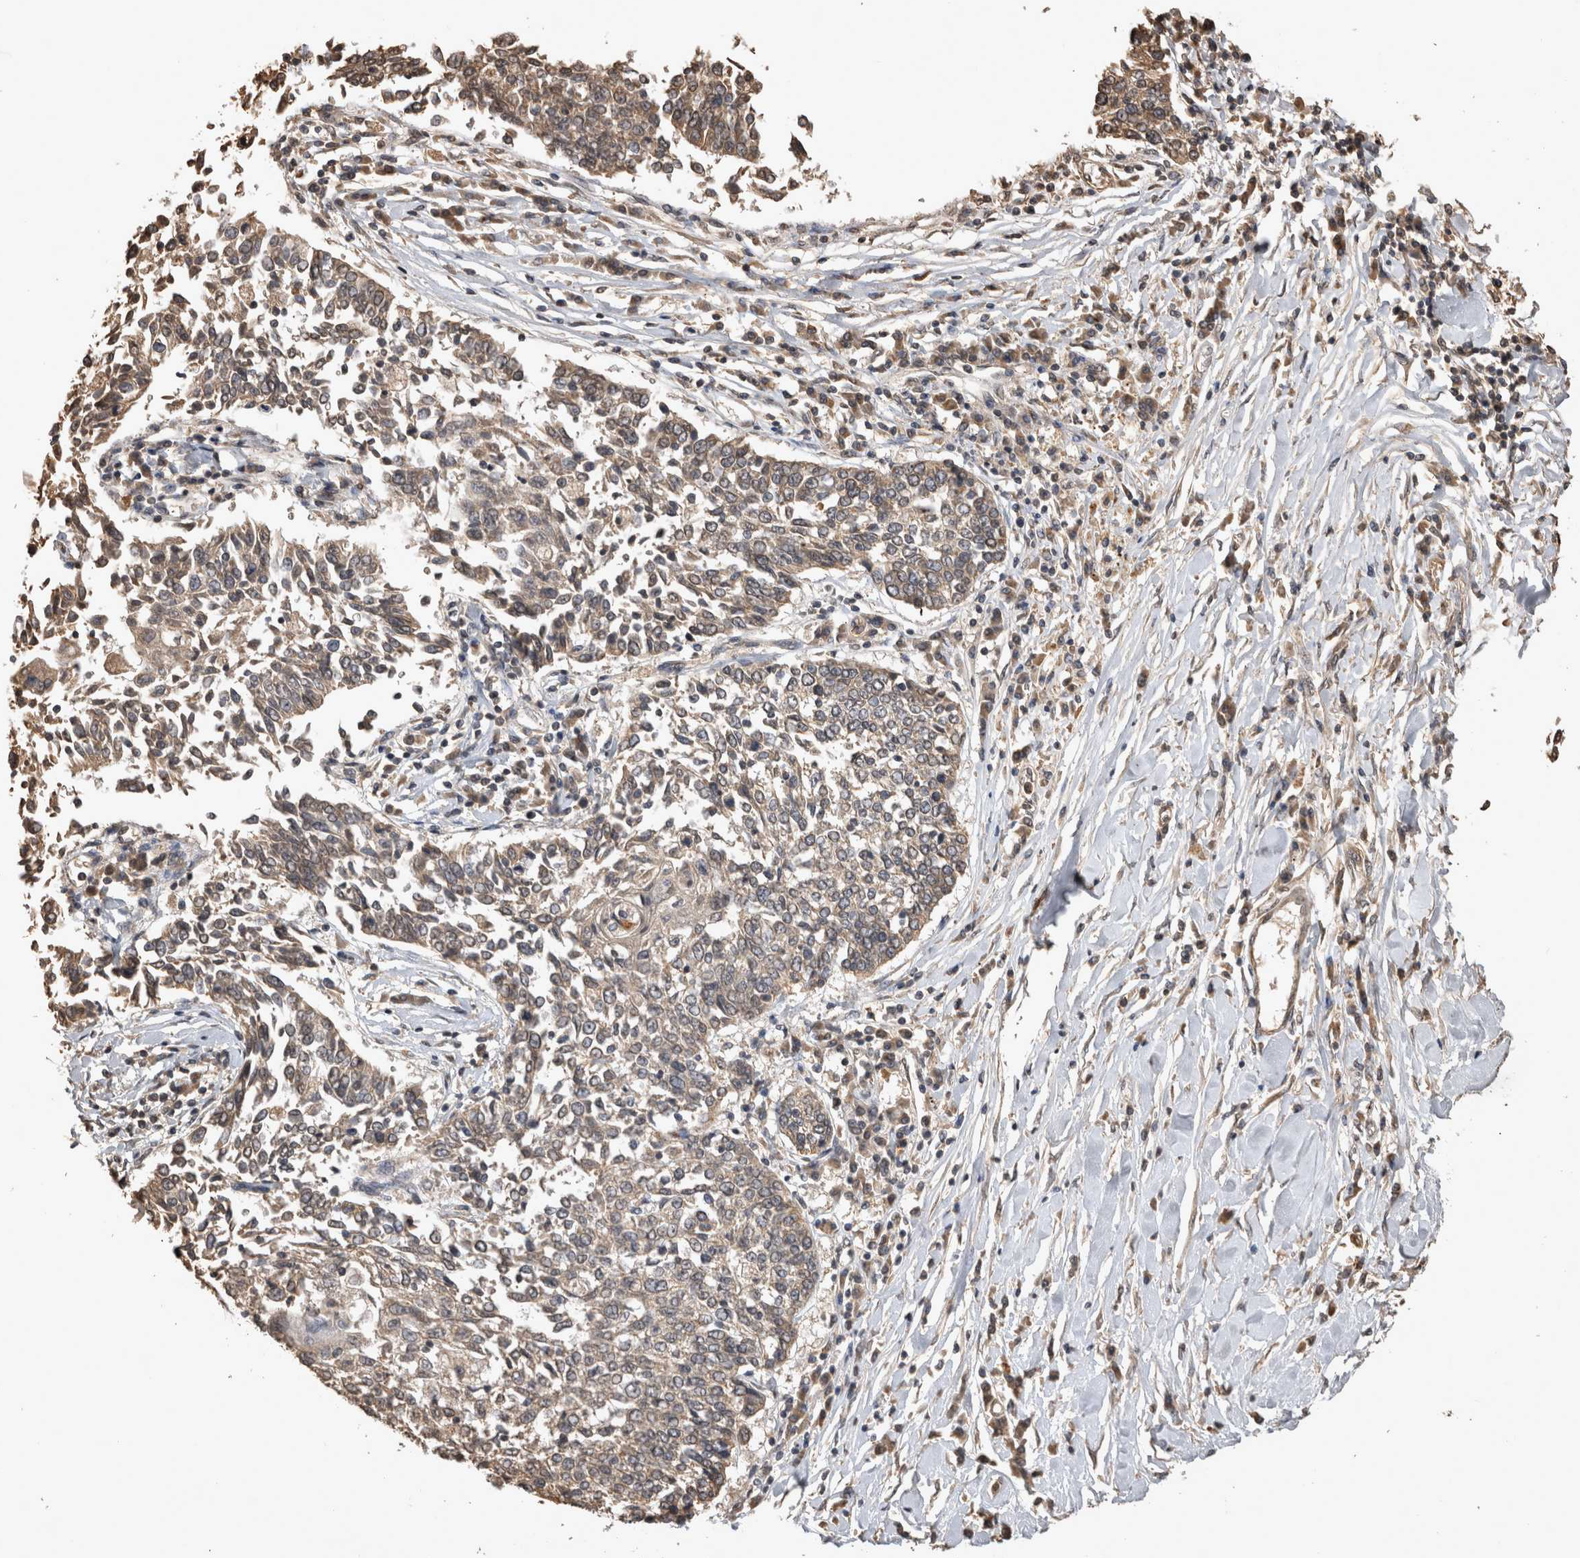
{"staining": {"intensity": "weak", "quantity": ">75%", "location": "cytoplasmic/membranous"}, "tissue": "lung cancer", "cell_type": "Tumor cells", "image_type": "cancer", "snomed": [{"axis": "morphology", "description": "Normal tissue, NOS"}, {"axis": "morphology", "description": "Squamous cell carcinoma, NOS"}, {"axis": "topography", "description": "Cartilage tissue"}, {"axis": "topography", "description": "Bronchus"}, {"axis": "topography", "description": "Lung"}, {"axis": "topography", "description": "Peripheral nerve tissue"}], "caption": "A micrograph showing weak cytoplasmic/membranous positivity in about >75% of tumor cells in squamous cell carcinoma (lung), as visualized by brown immunohistochemical staining.", "gene": "SOCS5", "patient": {"sex": "female", "age": 49}}